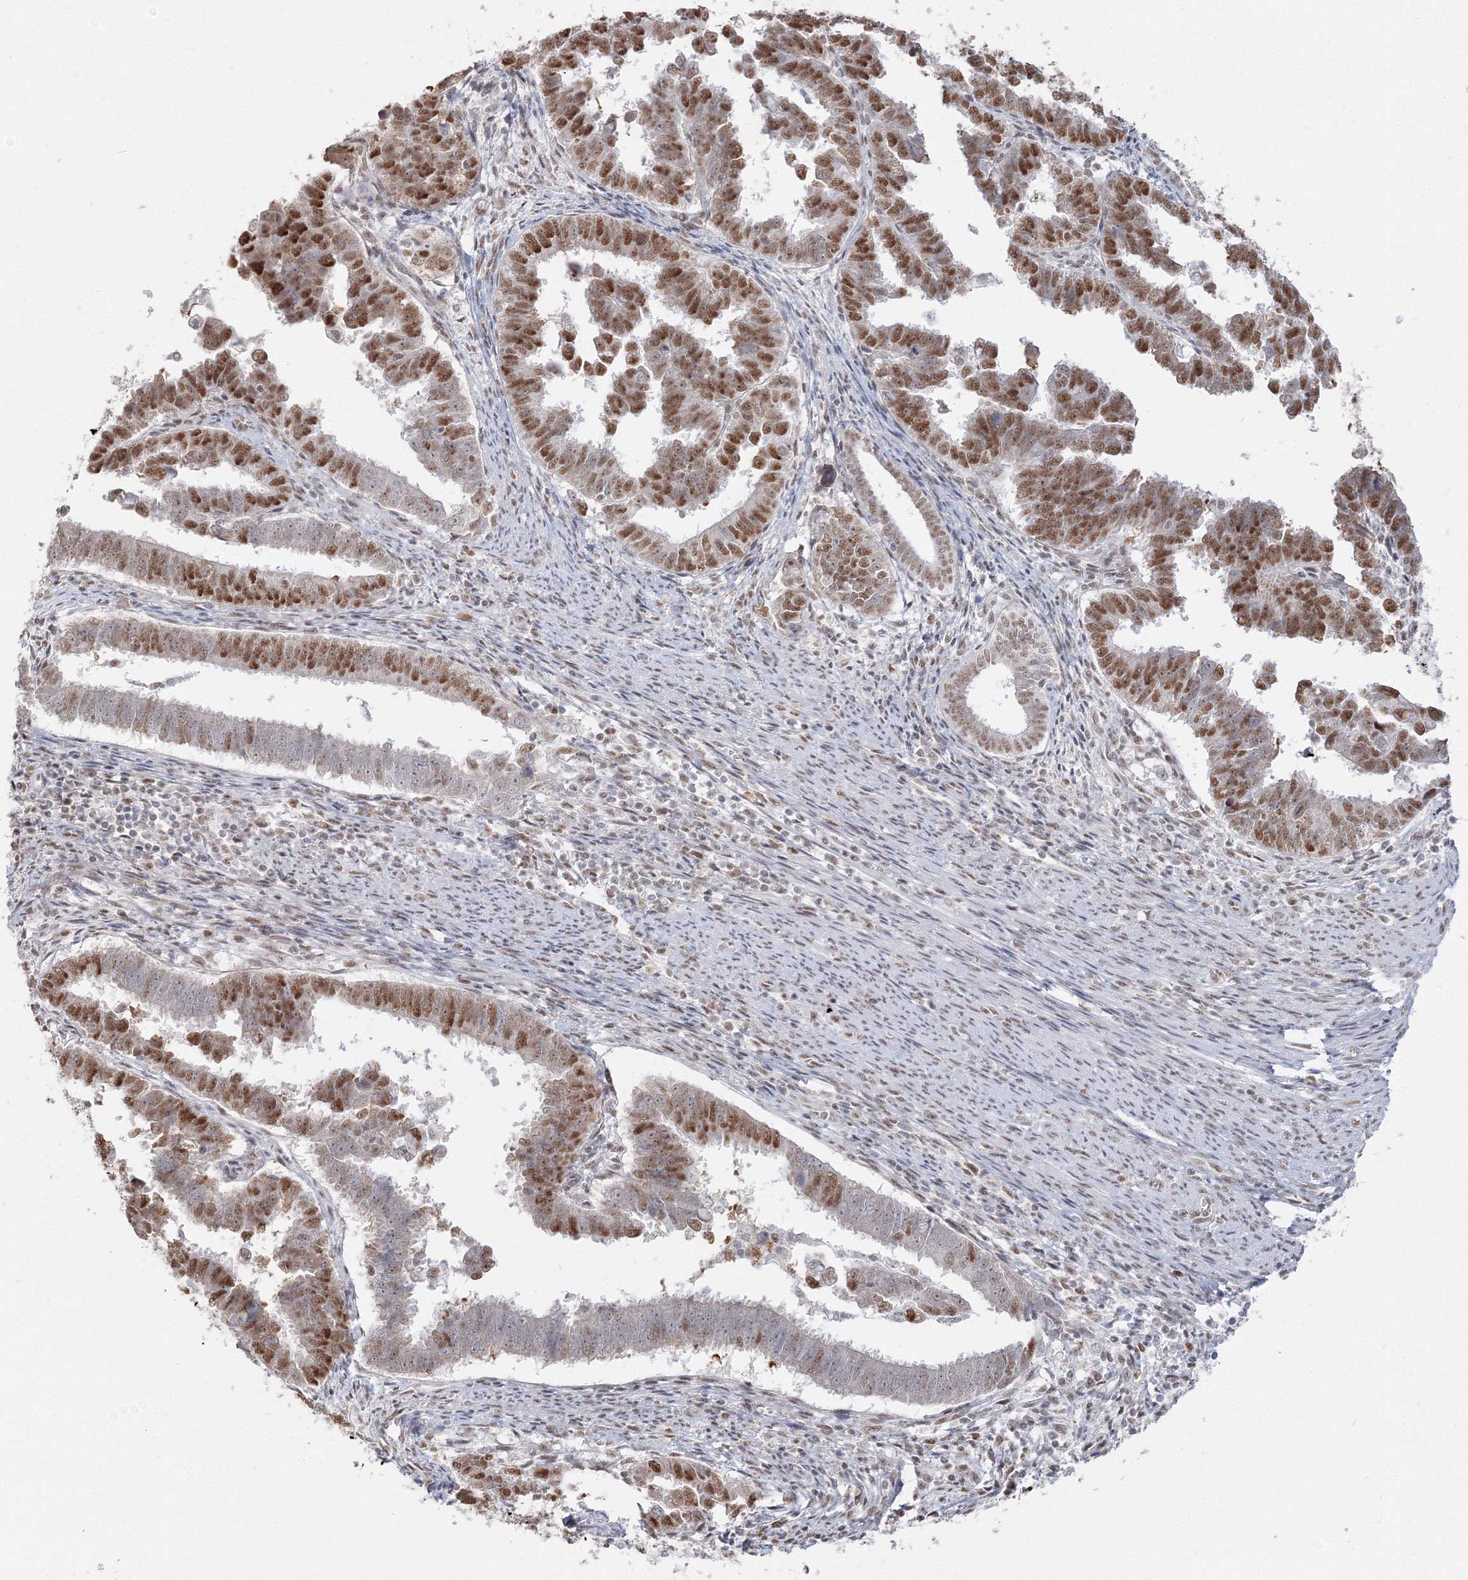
{"staining": {"intensity": "moderate", "quantity": ">75%", "location": "nuclear"}, "tissue": "endometrial cancer", "cell_type": "Tumor cells", "image_type": "cancer", "snomed": [{"axis": "morphology", "description": "Adenocarcinoma, NOS"}, {"axis": "topography", "description": "Endometrium"}], "caption": "Tumor cells demonstrate medium levels of moderate nuclear expression in about >75% of cells in endometrial cancer (adenocarcinoma).", "gene": "PPP4R2", "patient": {"sex": "female", "age": 75}}